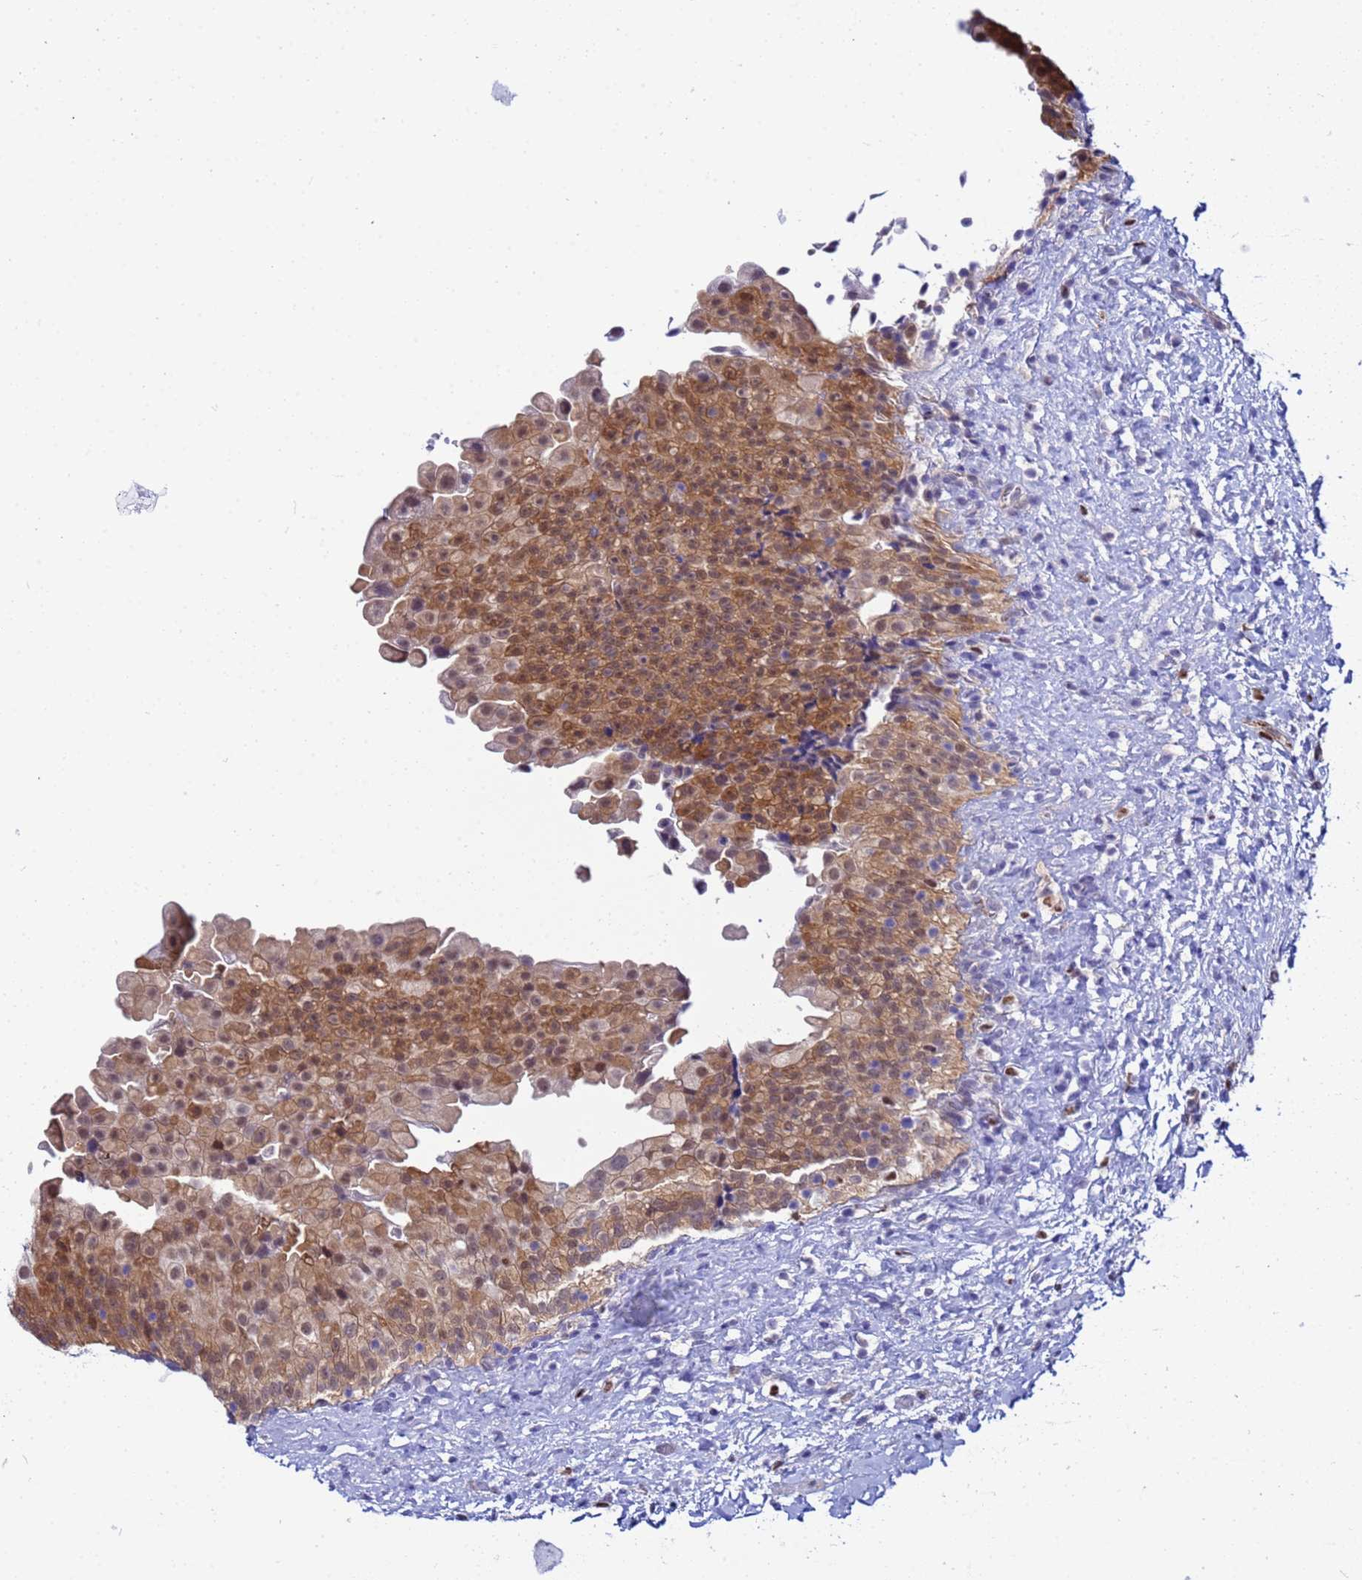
{"staining": {"intensity": "moderate", "quantity": ">75%", "location": "cytoplasmic/membranous"}, "tissue": "urinary bladder", "cell_type": "Urothelial cells", "image_type": "normal", "snomed": [{"axis": "morphology", "description": "Normal tissue, NOS"}, {"axis": "topography", "description": "Urinary bladder"}], "caption": "This photomicrograph reveals immunohistochemistry (IHC) staining of unremarkable human urinary bladder, with medium moderate cytoplasmic/membranous expression in about >75% of urothelial cells.", "gene": "SLC25A37", "patient": {"sex": "female", "age": 27}}